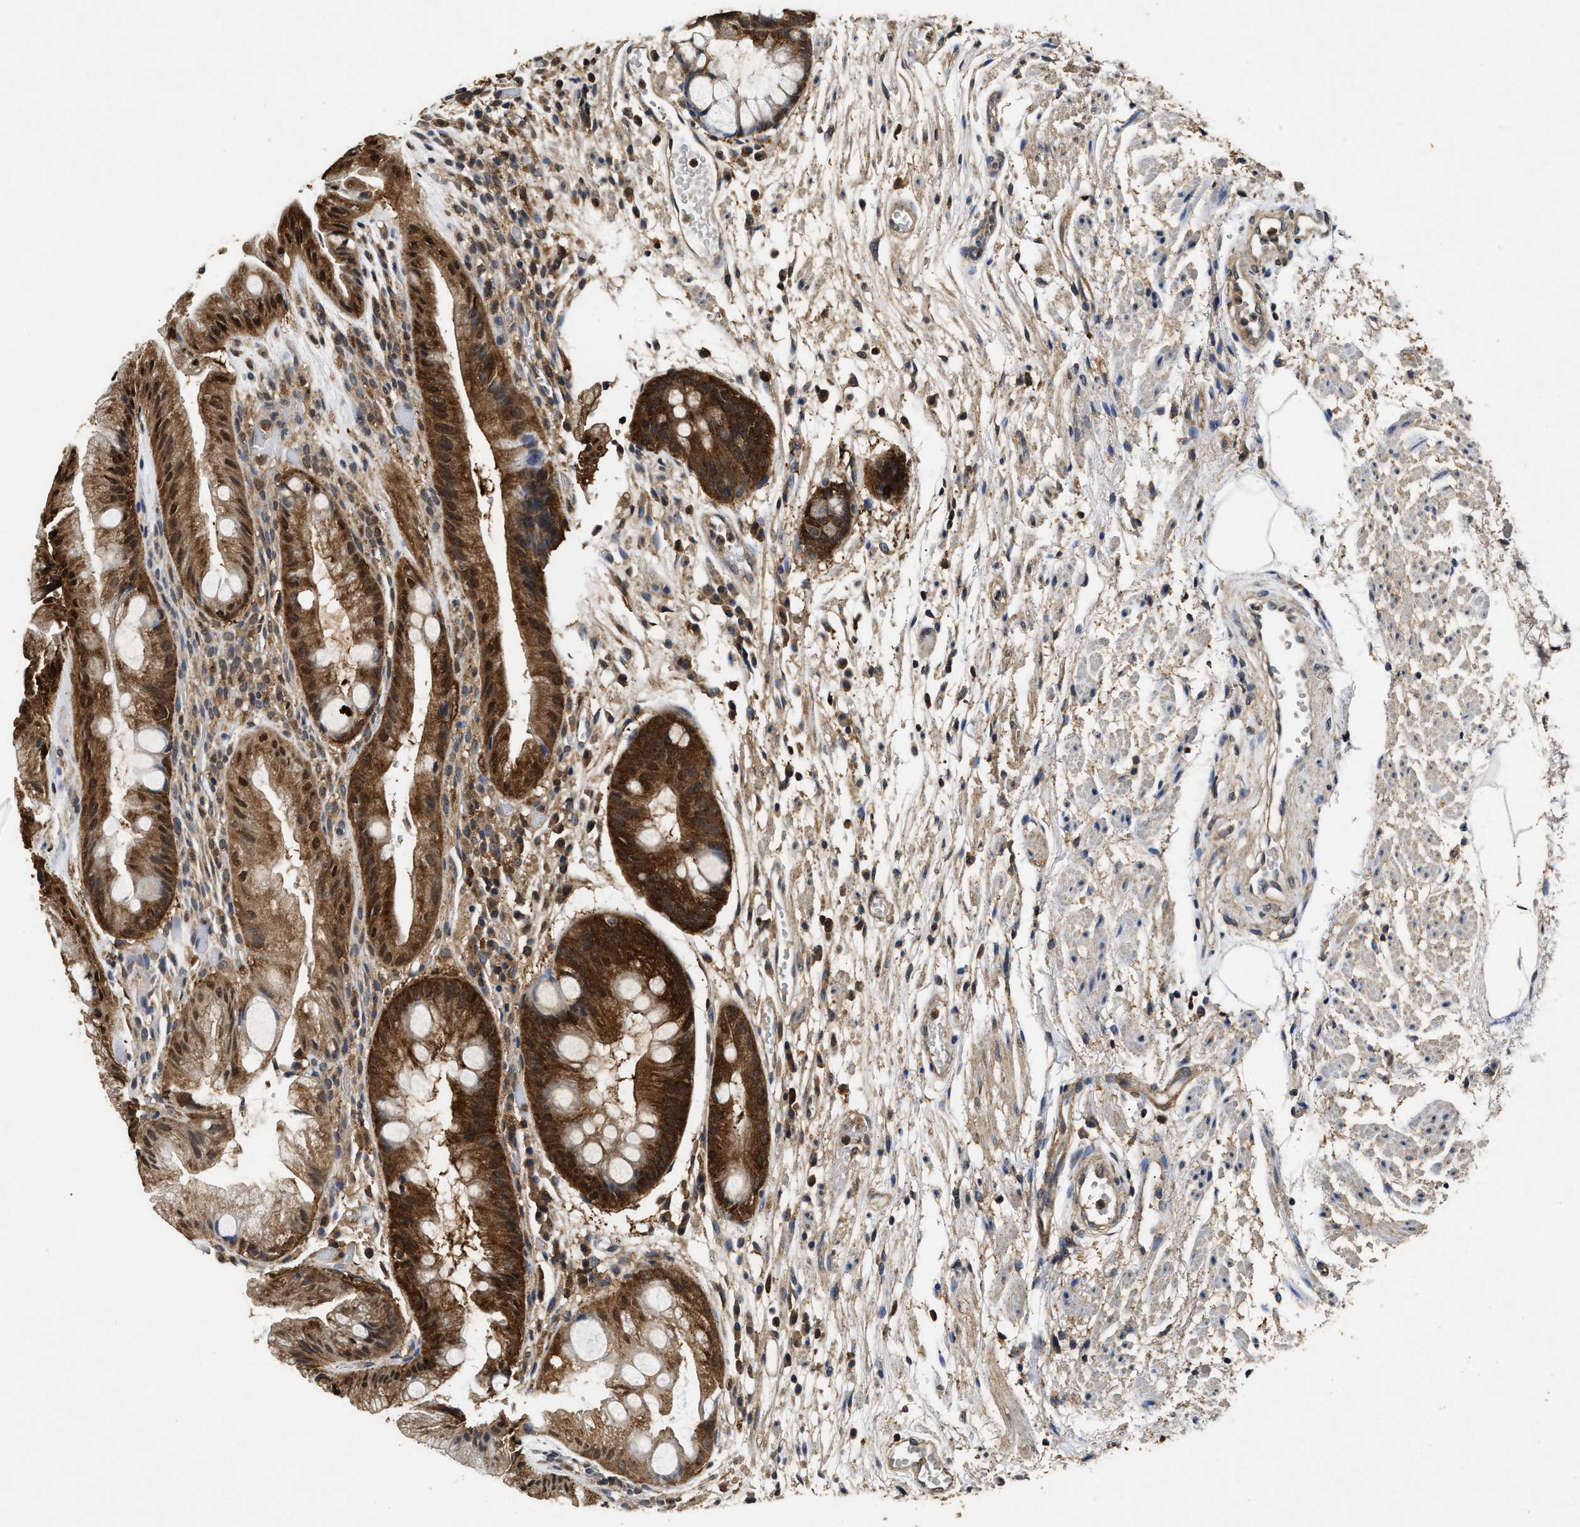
{"staining": {"intensity": "strong", "quantity": ">75%", "location": "cytoplasmic/membranous,nuclear"}, "tissue": "stomach", "cell_type": "Glandular cells", "image_type": "normal", "snomed": [{"axis": "morphology", "description": "Normal tissue, NOS"}, {"axis": "topography", "description": "Stomach, upper"}], "caption": "A micrograph of human stomach stained for a protein reveals strong cytoplasmic/membranous,nuclear brown staining in glandular cells. Nuclei are stained in blue.", "gene": "ACAT2", "patient": {"sex": "male", "age": 72}}